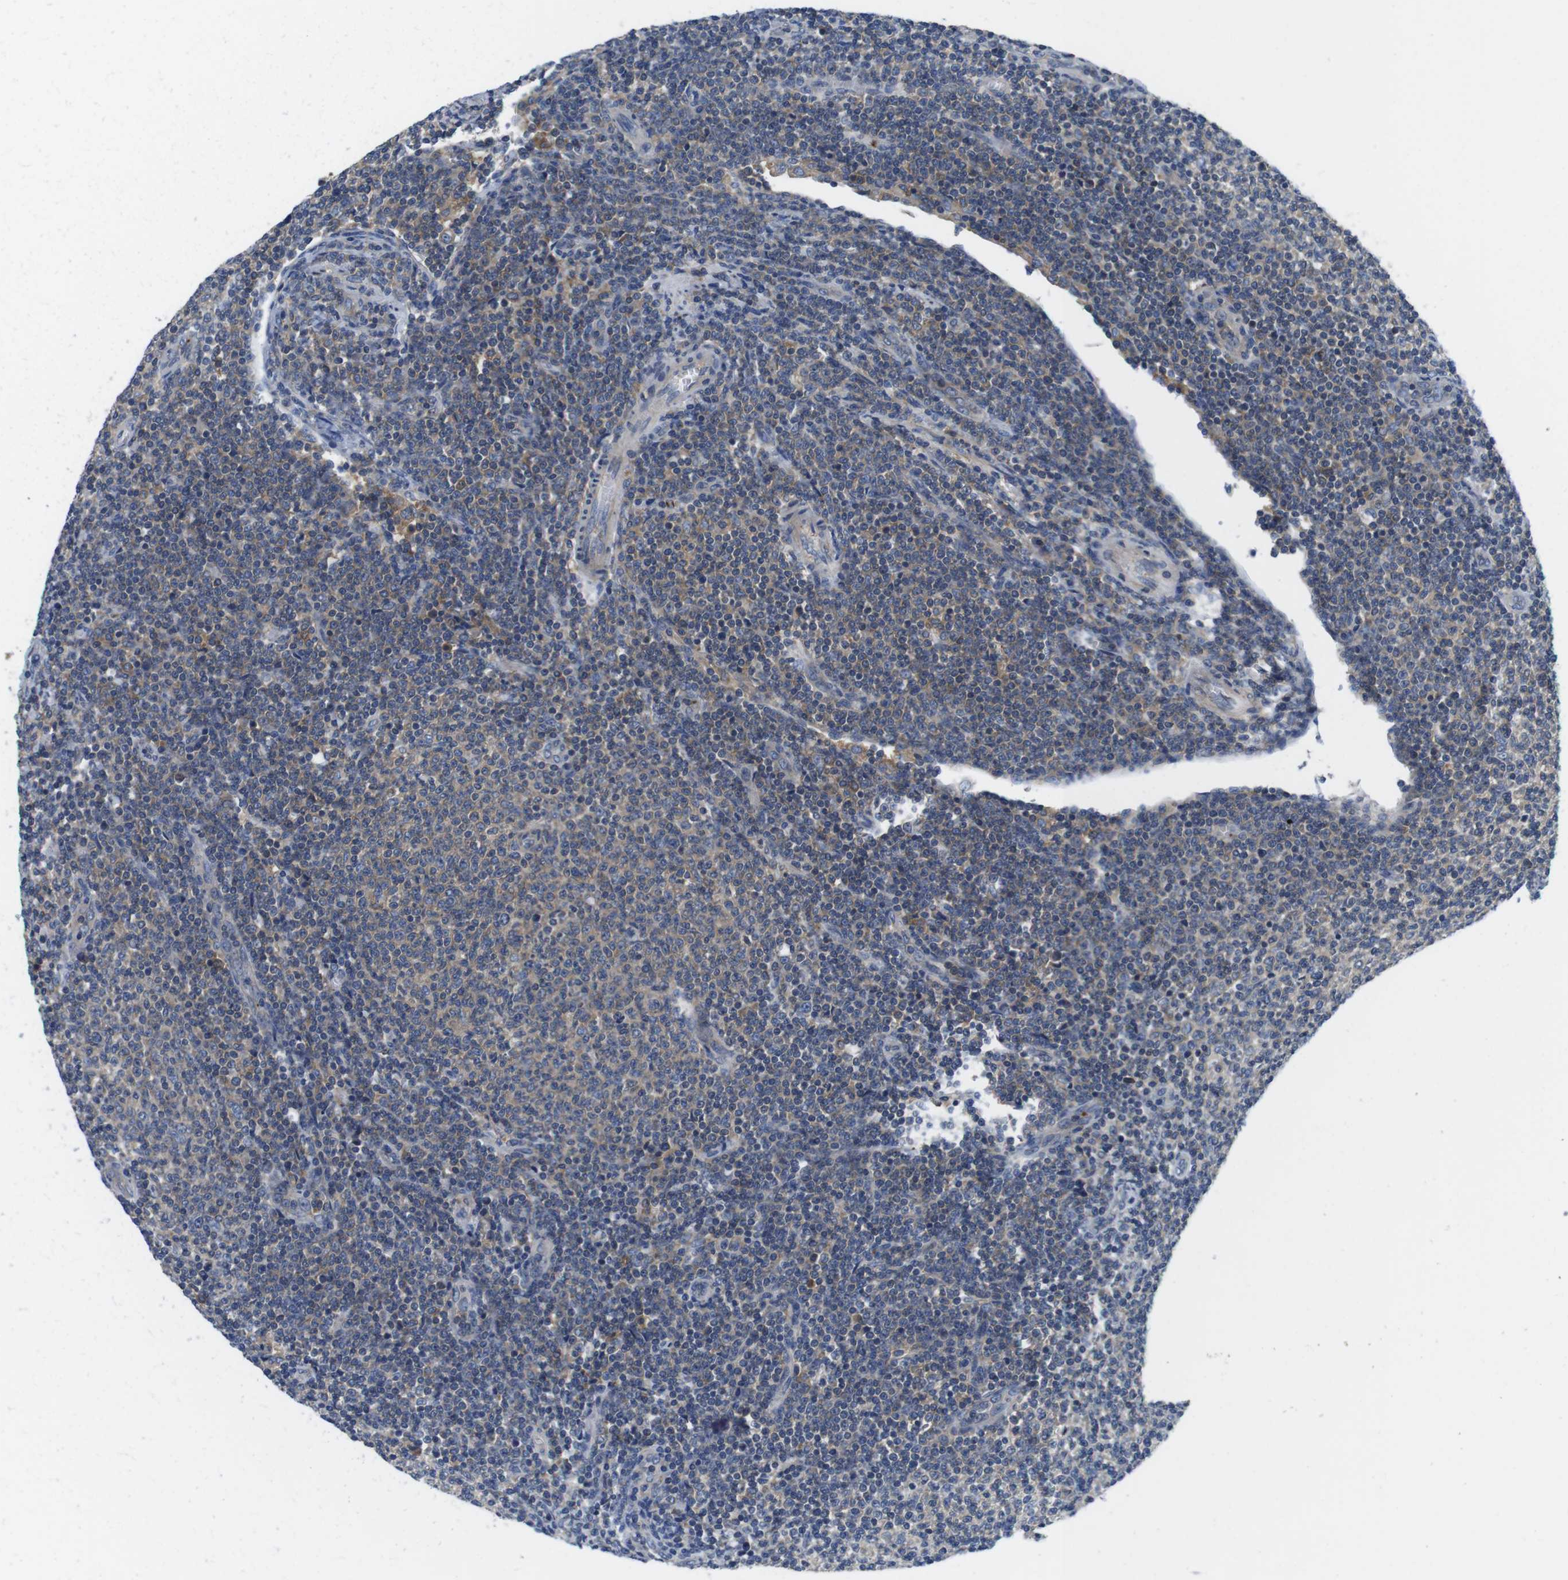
{"staining": {"intensity": "weak", "quantity": "<25%", "location": "cytoplasmic/membranous"}, "tissue": "lymphoma", "cell_type": "Tumor cells", "image_type": "cancer", "snomed": [{"axis": "morphology", "description": "Malignant lymphoma, non-Hodgkin's type, Low grade"}, {"axis": "topography", "description": "Lymph node"}], "caption": "Tumor cells show no significant protein expression in malignant lymphoma, non-Hodgkin's type (low-grade).", "gene": "HERPUD2", "patient": {"sex": "male", "age": 66}}